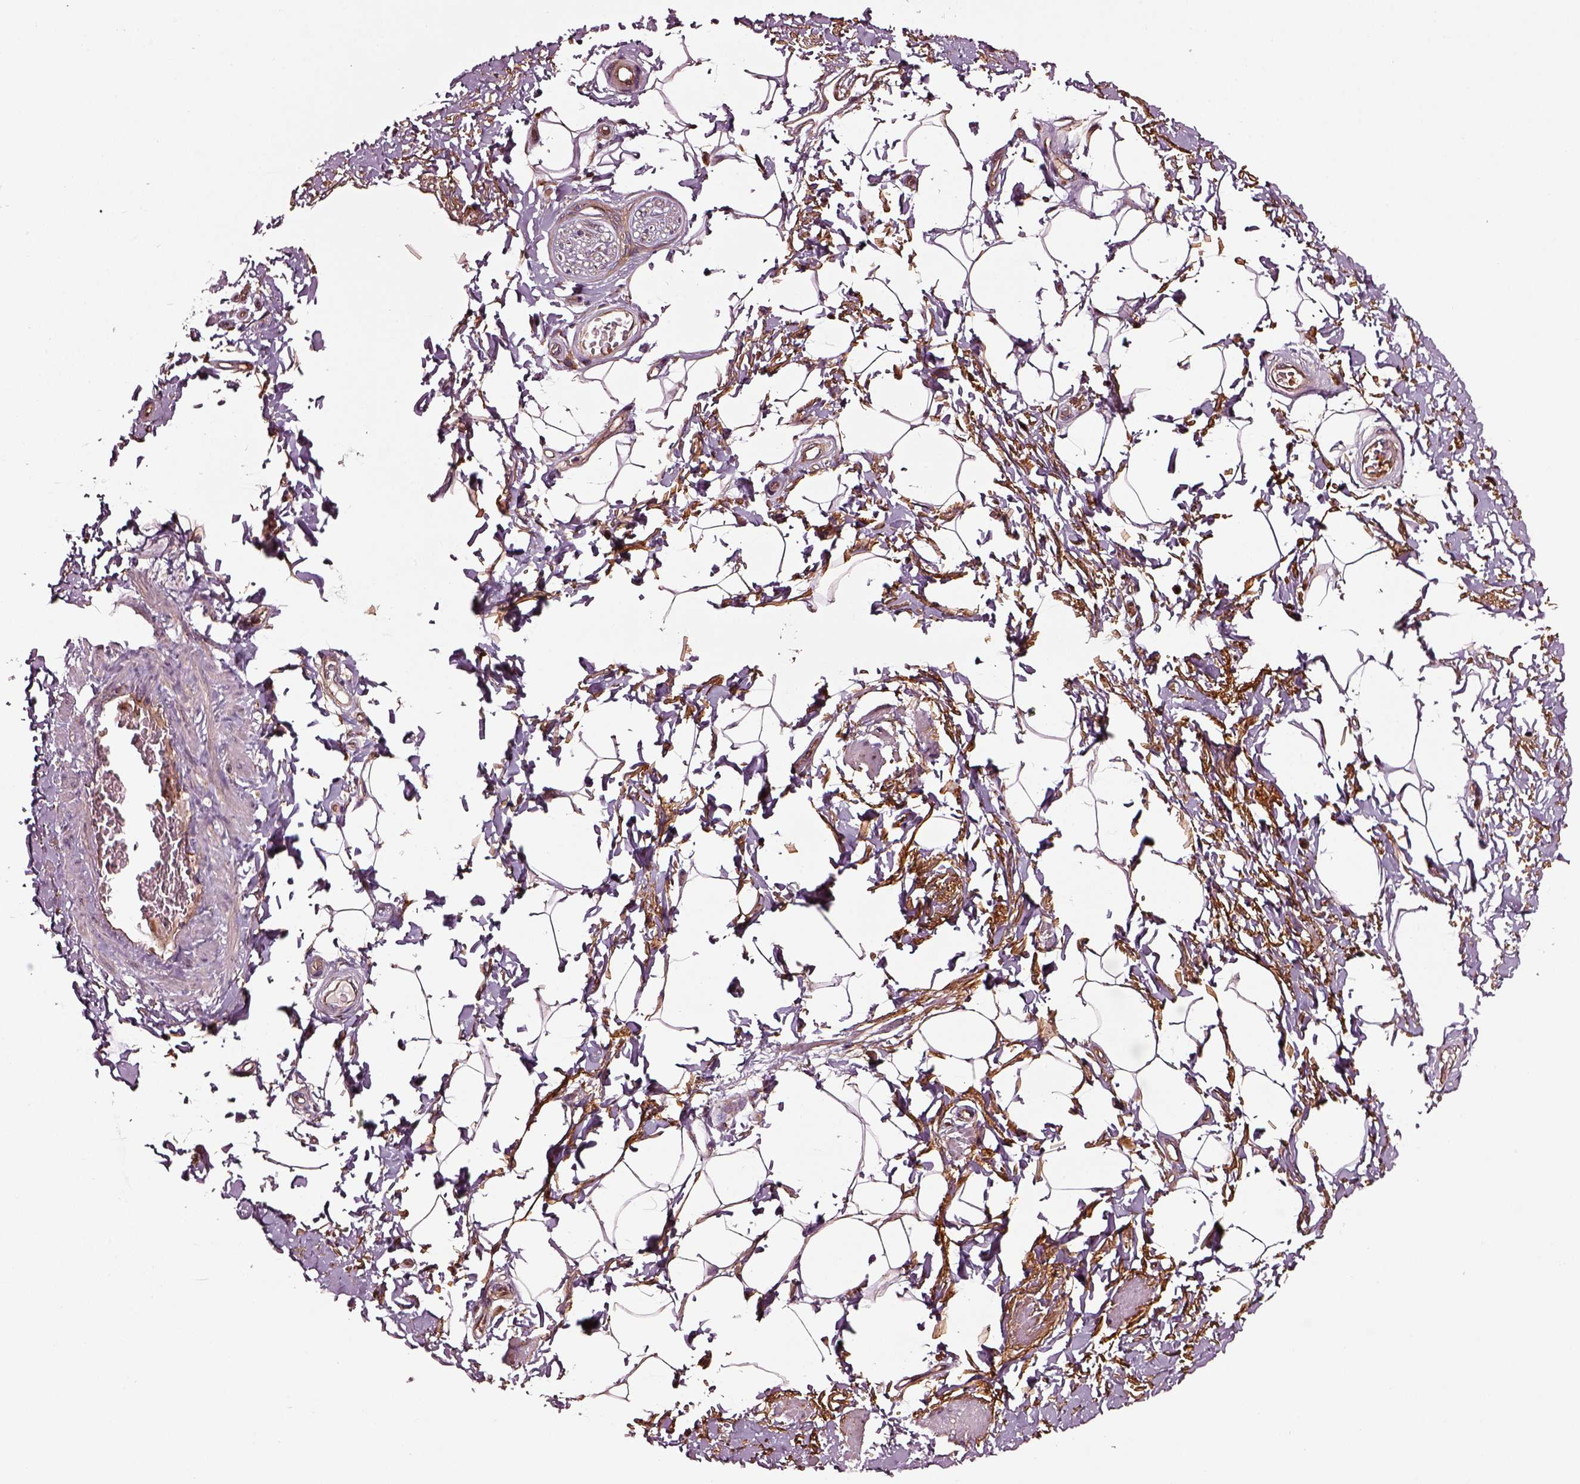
{"staining": {"intensity": "moderate", "quantity": "25%-75%", "location": "nuclear"}, "tissue": "adipose tissue", "cell_type": "Adipocytes", "image_type": "normal", "snomed": [{"axis": "morphology", "description": "Normal tissue, NOS"}, {"axis": "topography", "description": "Peripheral nerve tissue"}], "caption": "High-magnification brightfield microscopy of benign adipose tissue stained with DAB (3,3'-diaminobenzidine) (brown) and counterstained with hematoxylin (blue). adipocytes exhibit moderate nuclear staining is appreciated in approximately25%-75% of cells.", "gene": "WASHC2A", "patient": {"sex": "male", "age": 51}}